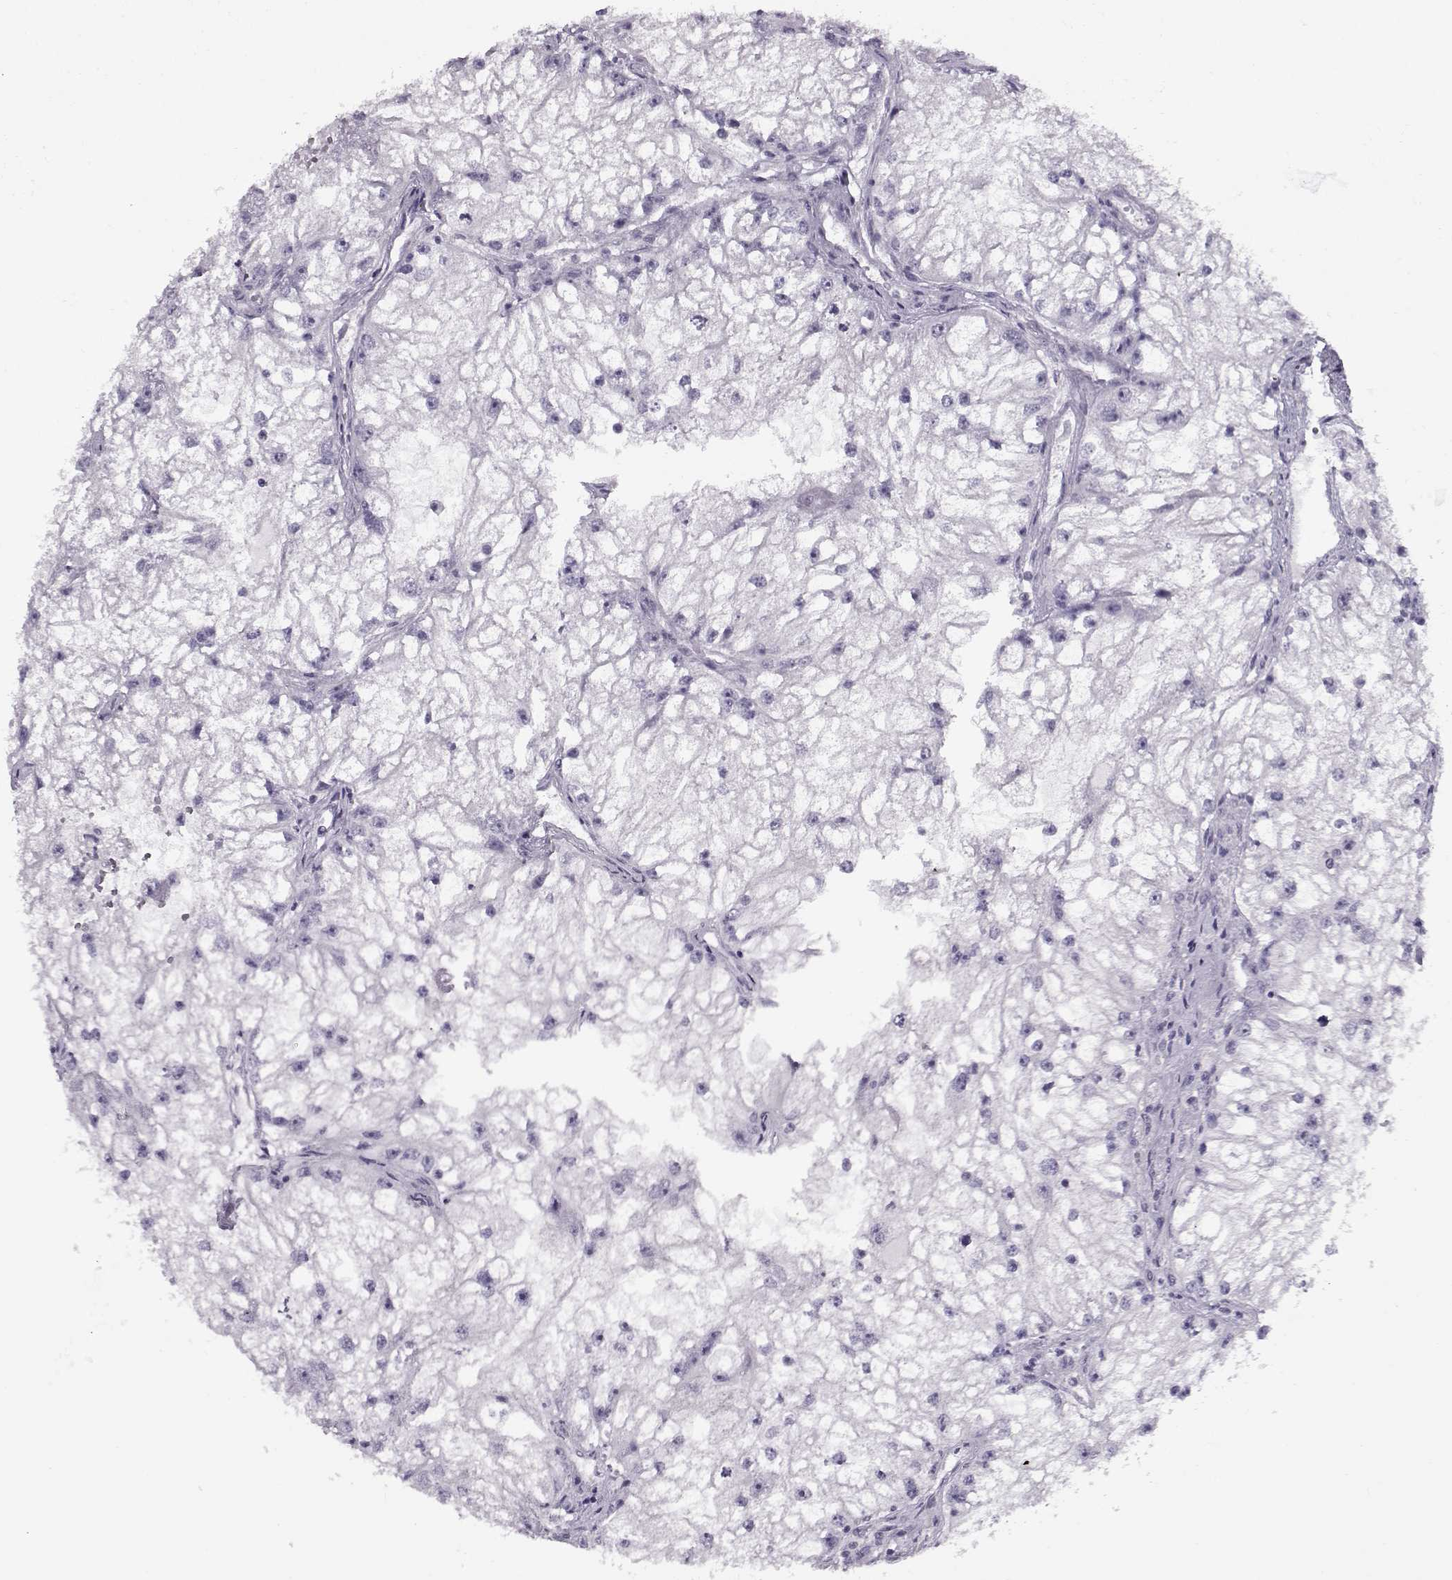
{"staining": {"intensity": "negative", "quantity": "none", "location": "none"}, "tissue": "renal cancer", "cell_type": "Tumor cells", "image_type": "cancer", "snomed": [{"axis": "morphology", "description": "Adenocarcinoma, NOS"}, {"axis": "topography", "description": "Kidney"}], "caption": "Protein analysis of renal cancer (adenocarcinoma) shows no significant expression in tumor cells.", "gene": "CIBAR1", "patient": {"sex": "male", "age": 59}}